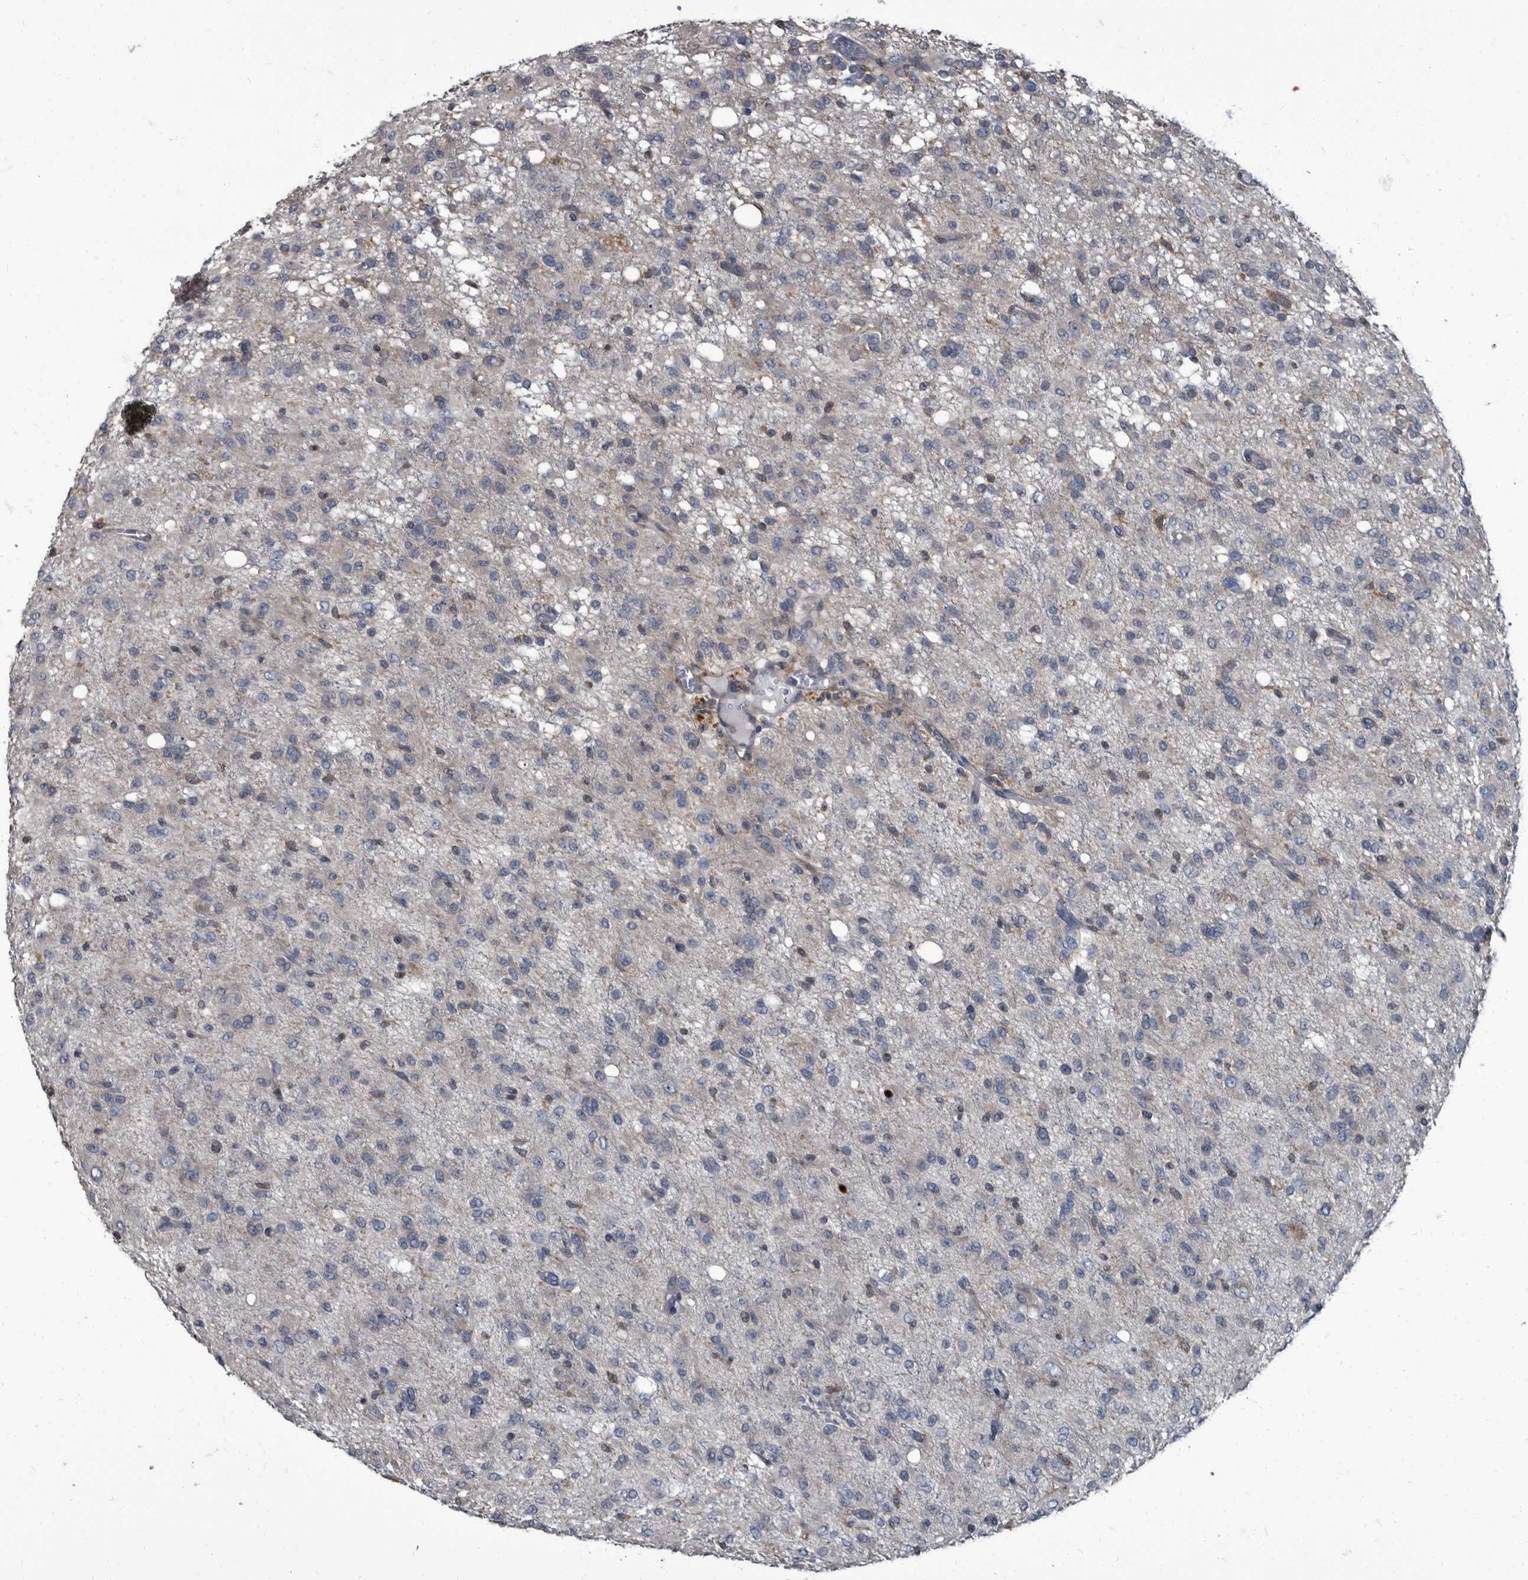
{"staining": {"intensity": "negative", "quantity": "none", "location": "none"}, "tissue": "glioma", "cell_type": "Tumor cells", "image_type": "cancer", "snomed": [{"axis": "morphology", "description": "Glioma, malignant, High grade"}, {"axis": "topography", "description": "Brain"}], "caption": "High magnification brightfield microscopy of malignant glioma (high-grade) stained with DAB (3,3'-diaminobenzidine) (brown) and counterstained with hematoxylin (blue): tumor cells show no significant expression. Brightfield microscopy of immunohistochemistry (IHC) stained with DAB (brown) and hematoxylin (blue), captured at high magnification.", "gene": "CDV3", "patient": {"sex": "female", "age": 59}}